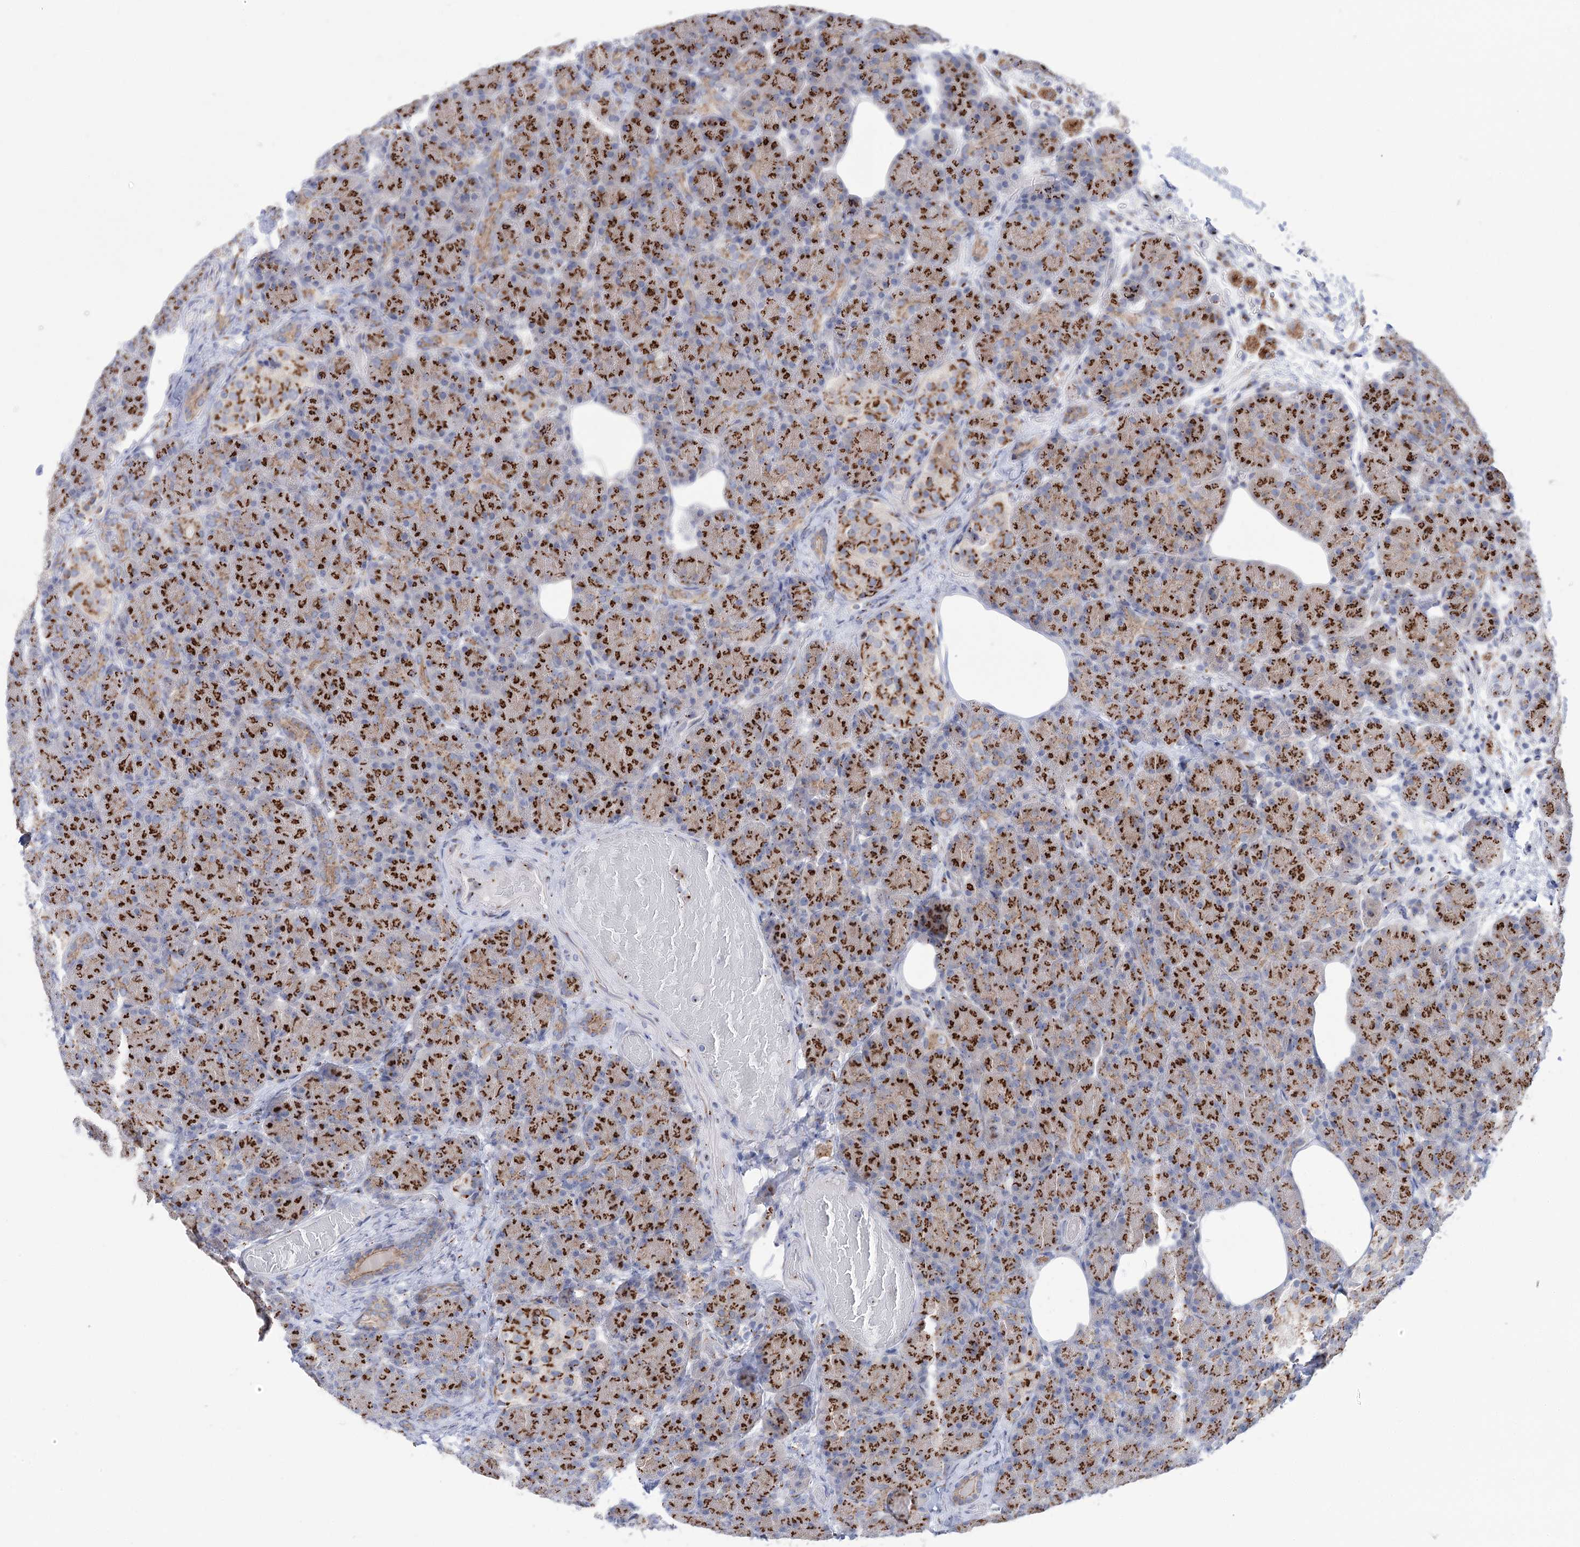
{"staining": {"intensity": "strong", "quantity": ">75%", "location": "cytoplasmic/membranous"}, "tissue": "pancreas", "cell_type": "Exocrine glandular cells", "image_type": "normal", "snomed": [{"axis": "morphology", "description": "Normal tissue, NOS"}, {"axis": "topography", "description": "Pancreas"}], "caption": "About >75% of exocrine glandular cells in benign human pancreas display strong cytoplasmic/membranous protein positivity as visualized by brown immunohistochemical staining.", "gene": "TMEM165", "patient": {"sex": "female", "age": 43}}